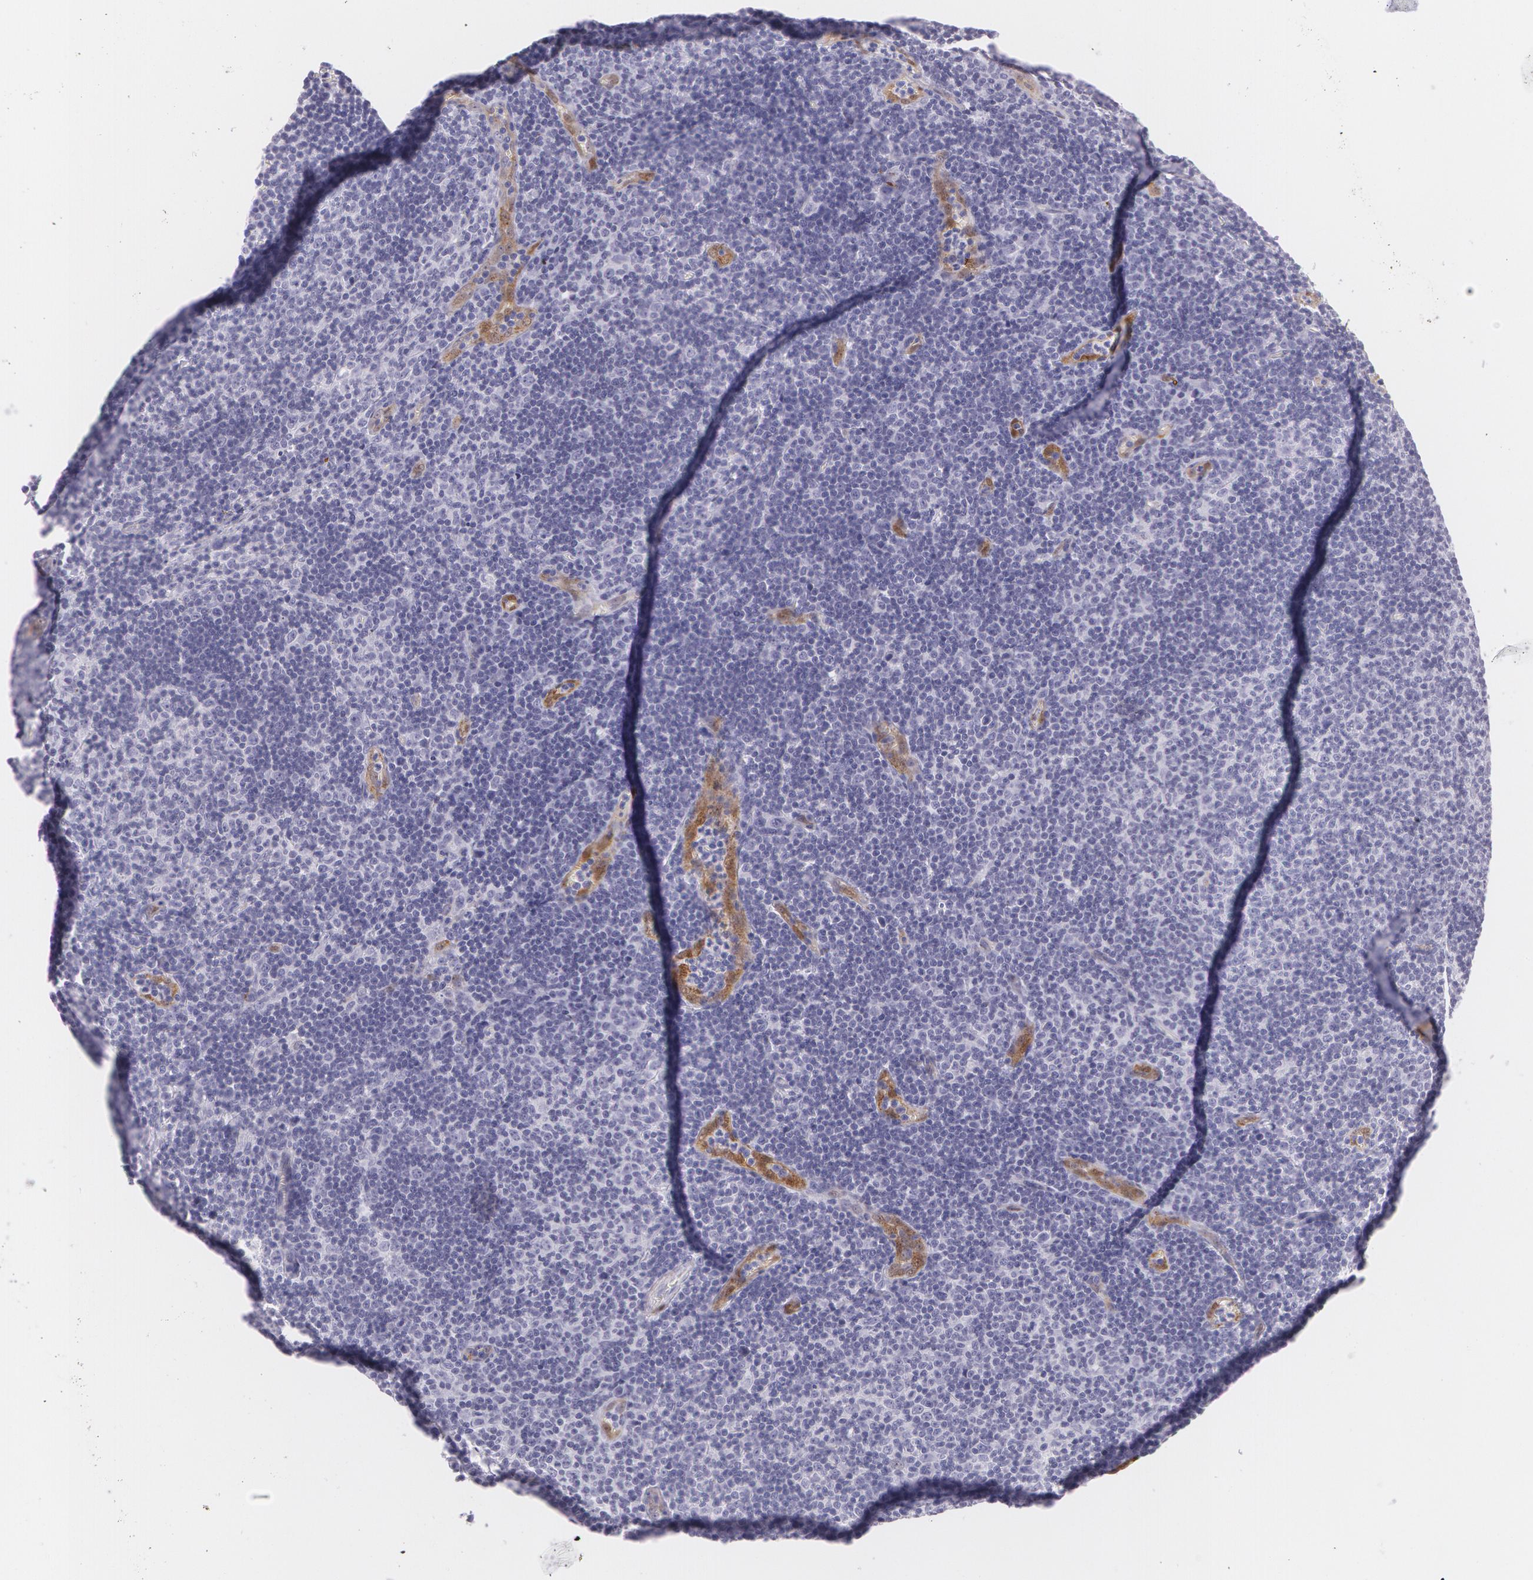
{"staining": {"intensity": "negative", "quantity": "none", "location": "none"}, "tissue": "lymphoma", "cell_type": "Tumor cells", "image_type": "cancer", "snomed": [{"axis": "morphology", "description": "Malignant lymphoma, non-Hodgkin's type, Low grade"}, {"axis": "topography", "description": "Lymph node"}], "caption": "The immunohistochemistry image has no significant staining in tumor cells of lymphoma tissue.", "gene": "SNCG", "patient": {"sex": "male", "age": 49}}